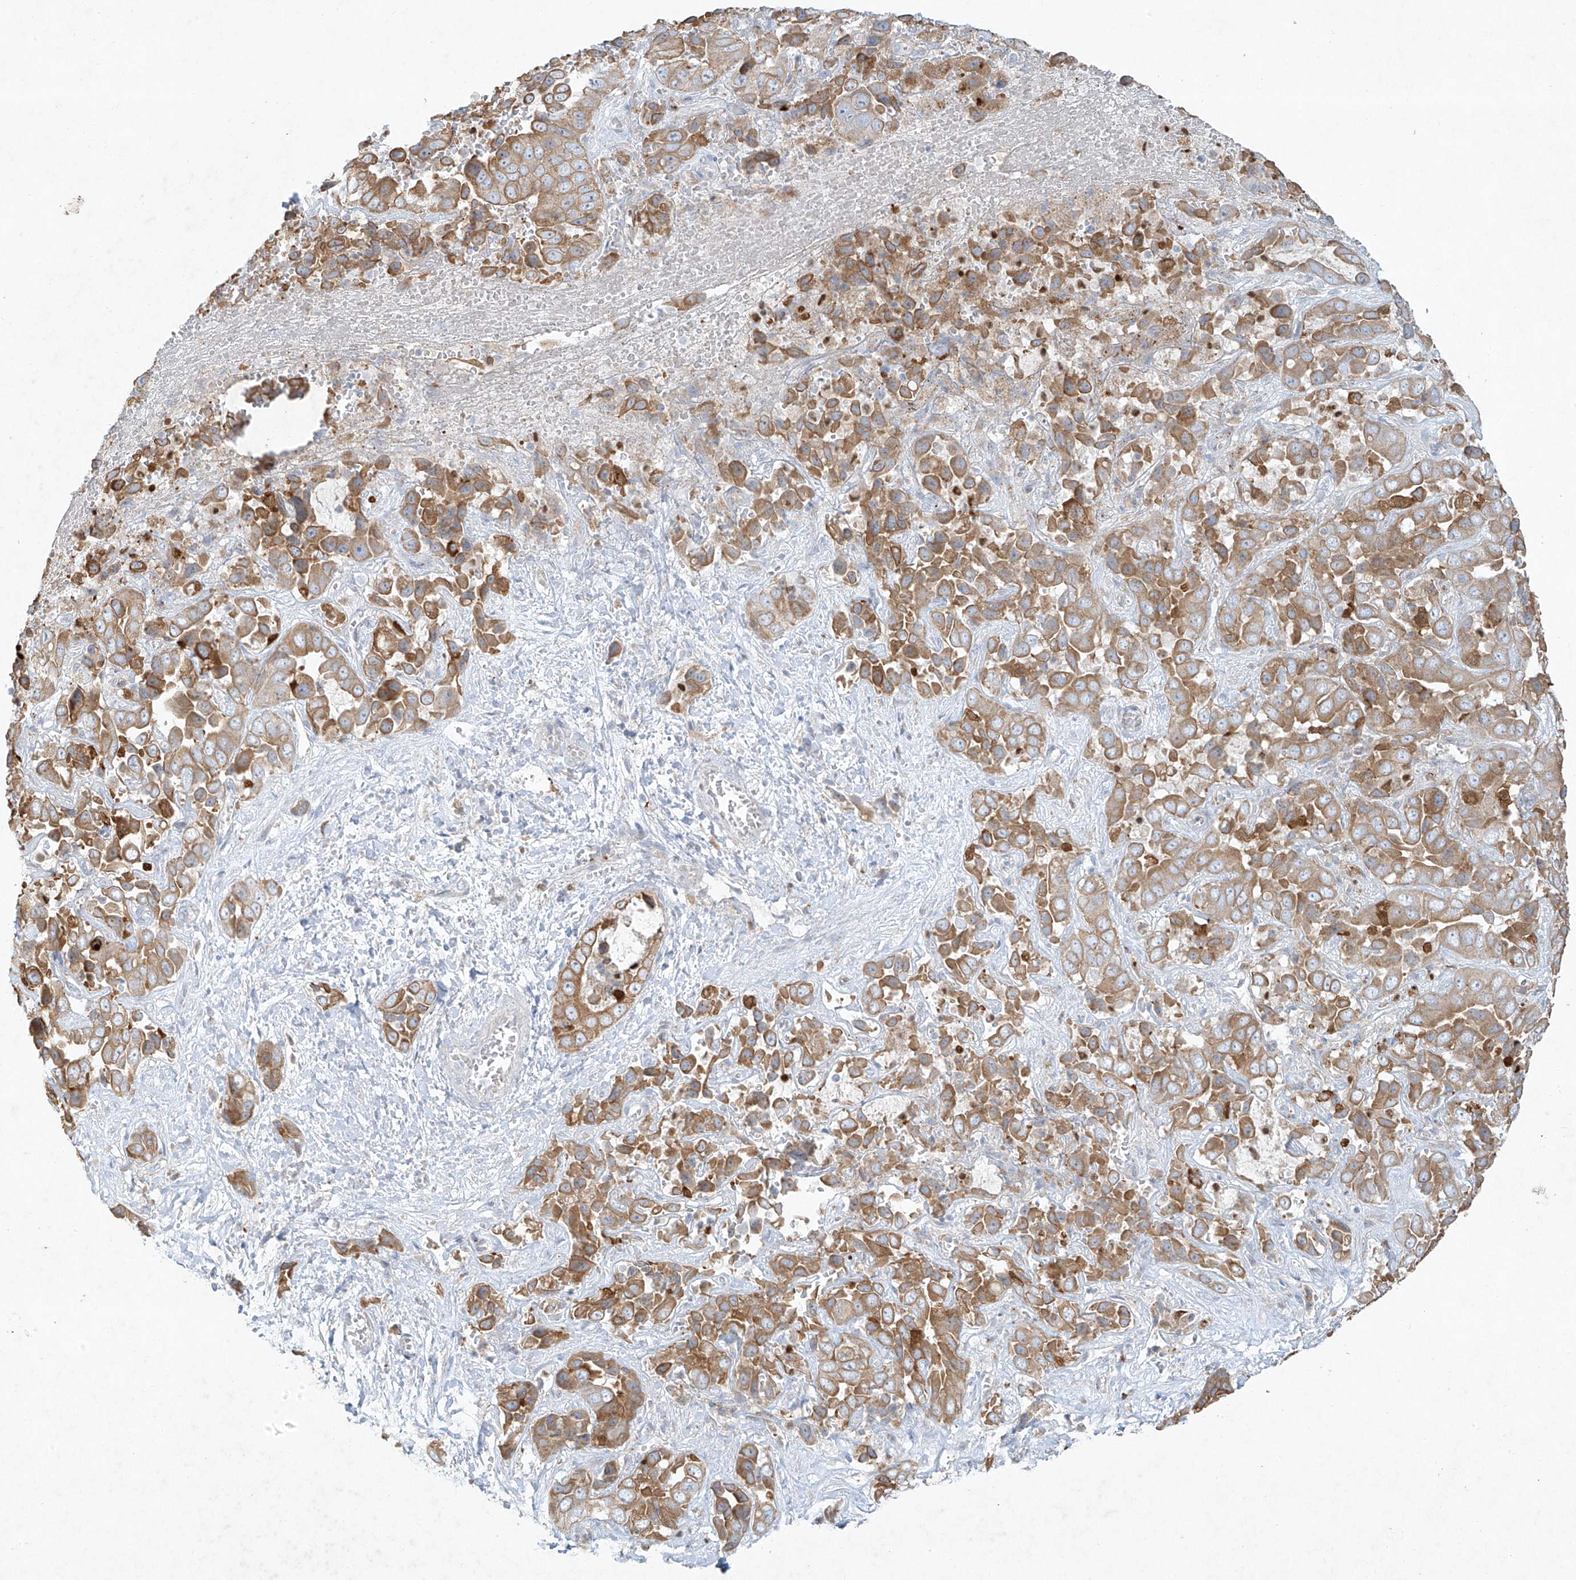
{"staining": {"intensity": "moderate", "quantity": ">75%", "location": "cytoplasmic/membranous"}, "tissue": "liver cancer", "cell_type": "Tumor cells", "image_type": "cancer", "snomed": [{"axis": "morphology", "description": "Cholangiocarcinoma"}, {"axis": "topography", "description": "Liver"}], "caption": "Moderate cytoplasmic/membranous expression for a protein is seen in approximately >75% of tumor cells of liver cancer (cholangiocarcinoma) using immunohistochemistry.", "gene": "TUBE1", "patient": {"sex": "female", "age": 52}}